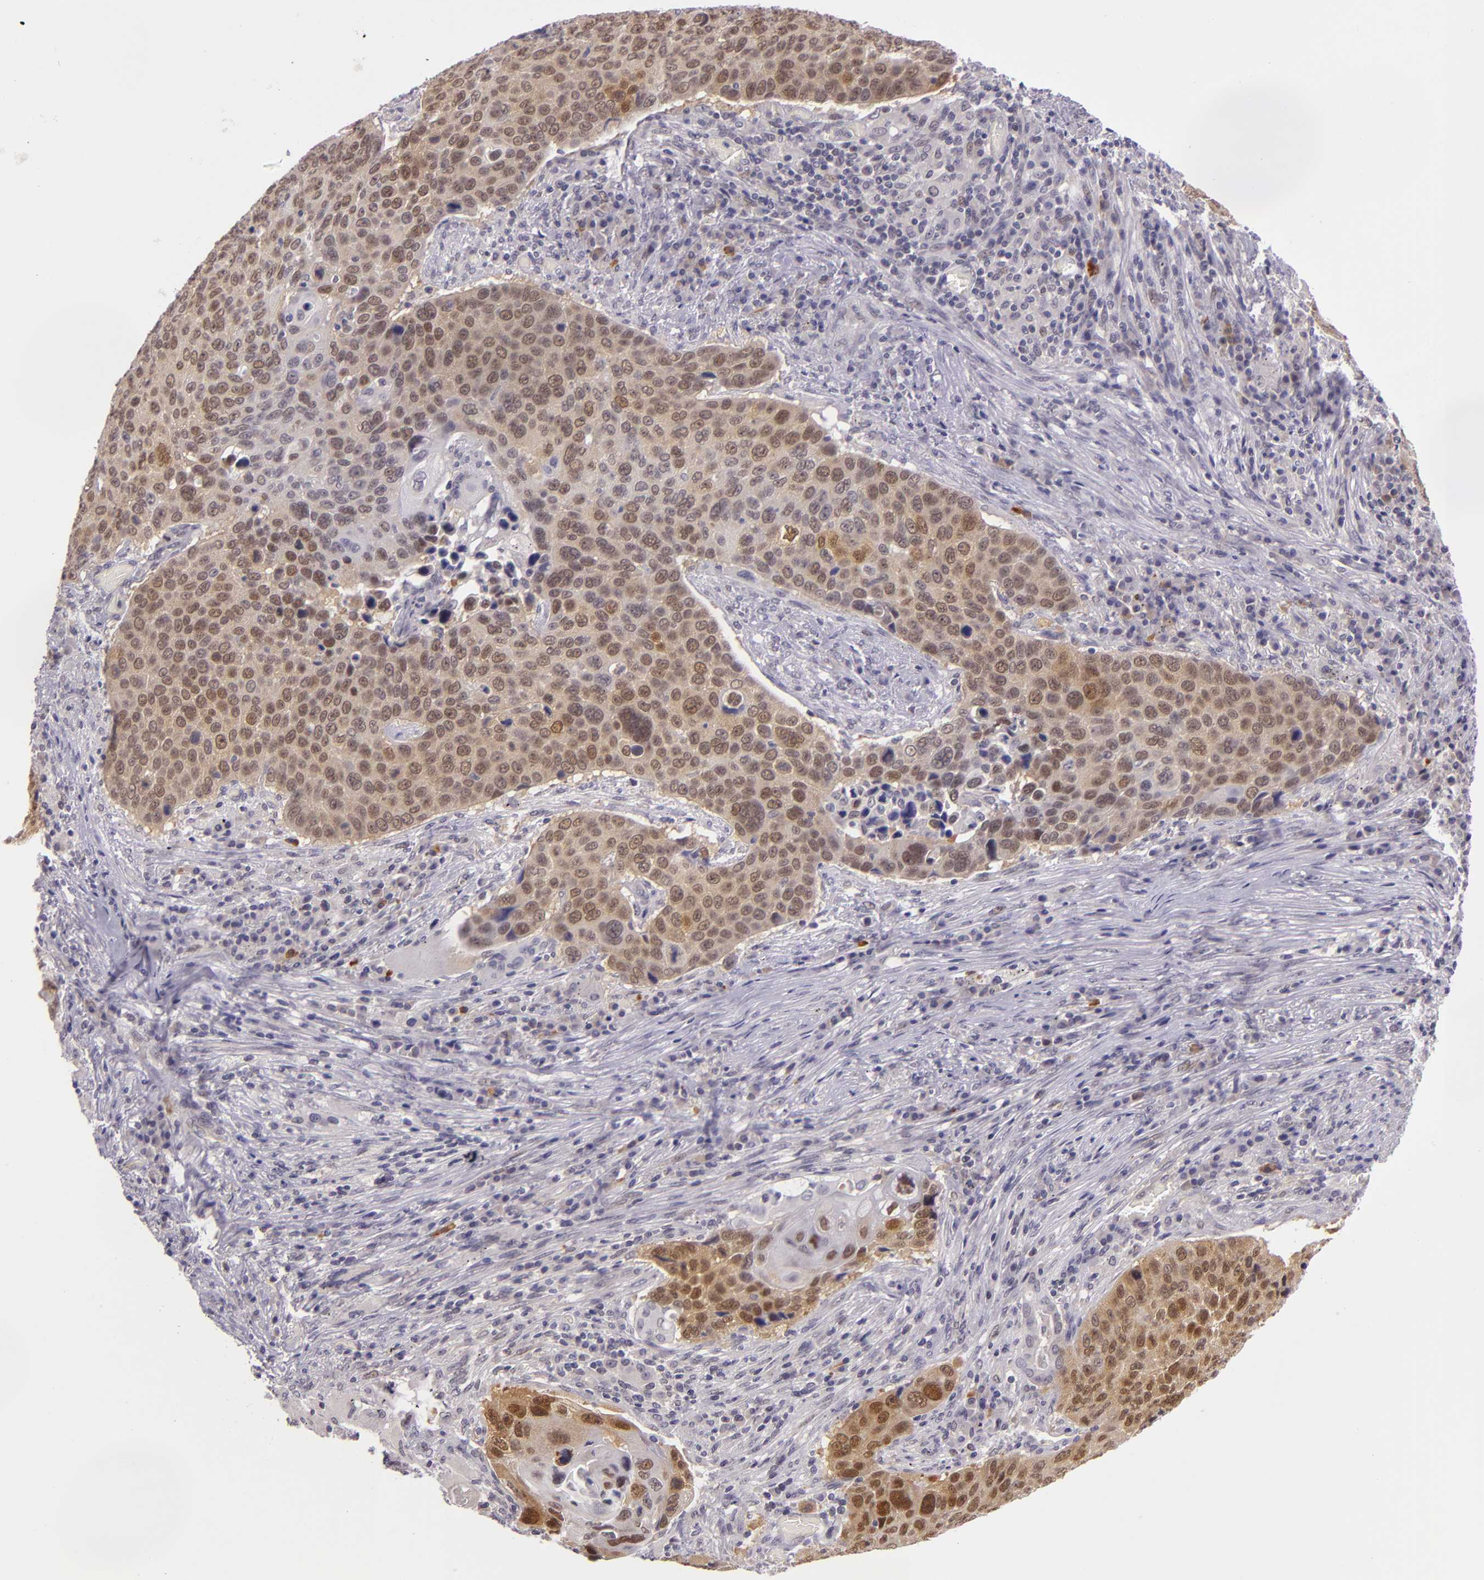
{"staining": {"intensity": "moderate", "quantity": "25%-75%", "location": "cytoplasmic/membranous,nuclear"}, "tissue": "lung cancer", "cell_type": "Tumor cells", "image_type": "cancer", "snomed": [{"axis": "morphology", "description": "Squamous cell carcinoma, NOS"}, {"axis": "topography", "description": "Lung"}], "caption": "A photomicrograph showing moderate cytoplasmic/membranous and nuclear staining in approximately 25%-75% of tumor cells in lung squamous cell carcinoma, as visualized by brown immunohistochemical staining.", "gene": "CSE1L", "patient": {"sex": "male", "age": 68}}